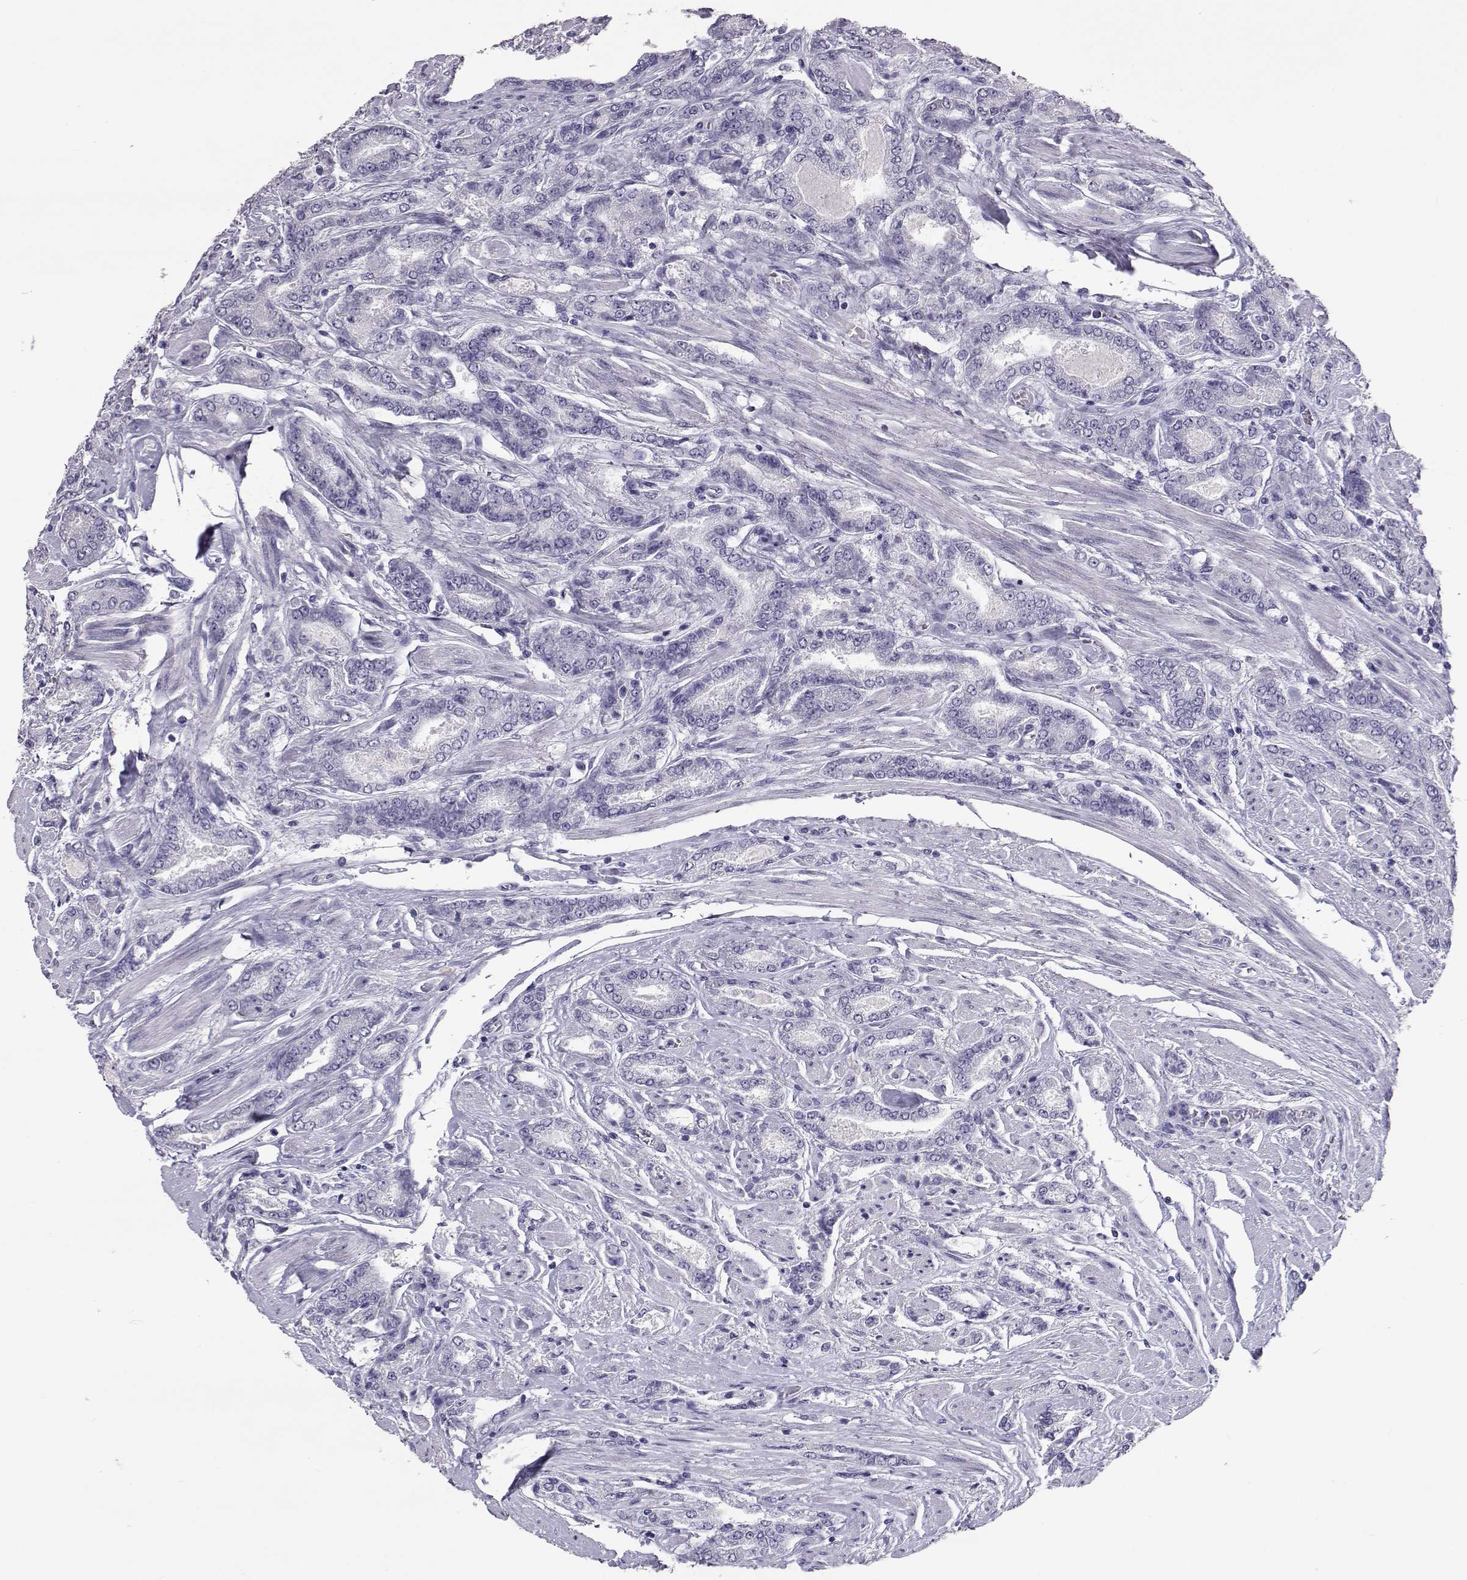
{"staining": {"intensity": "negative", "quantity": "none", "location": "none"}, "tissue": "prostate cancer", "cell_type": "Tumor cells", "image_type": "cancer", "snomed": [{"axis": "morphology", "description": "Adenocarcinoma, NOS"}, {"axis": "topography", "description": "Prostate"}], "caption": "This is a micrograph of IHC staining of prostate adenocarcinoma, which shows no expression in tumor cells.", "gene": "PMCH", "patient": {"sex": "male", "age": 64}}